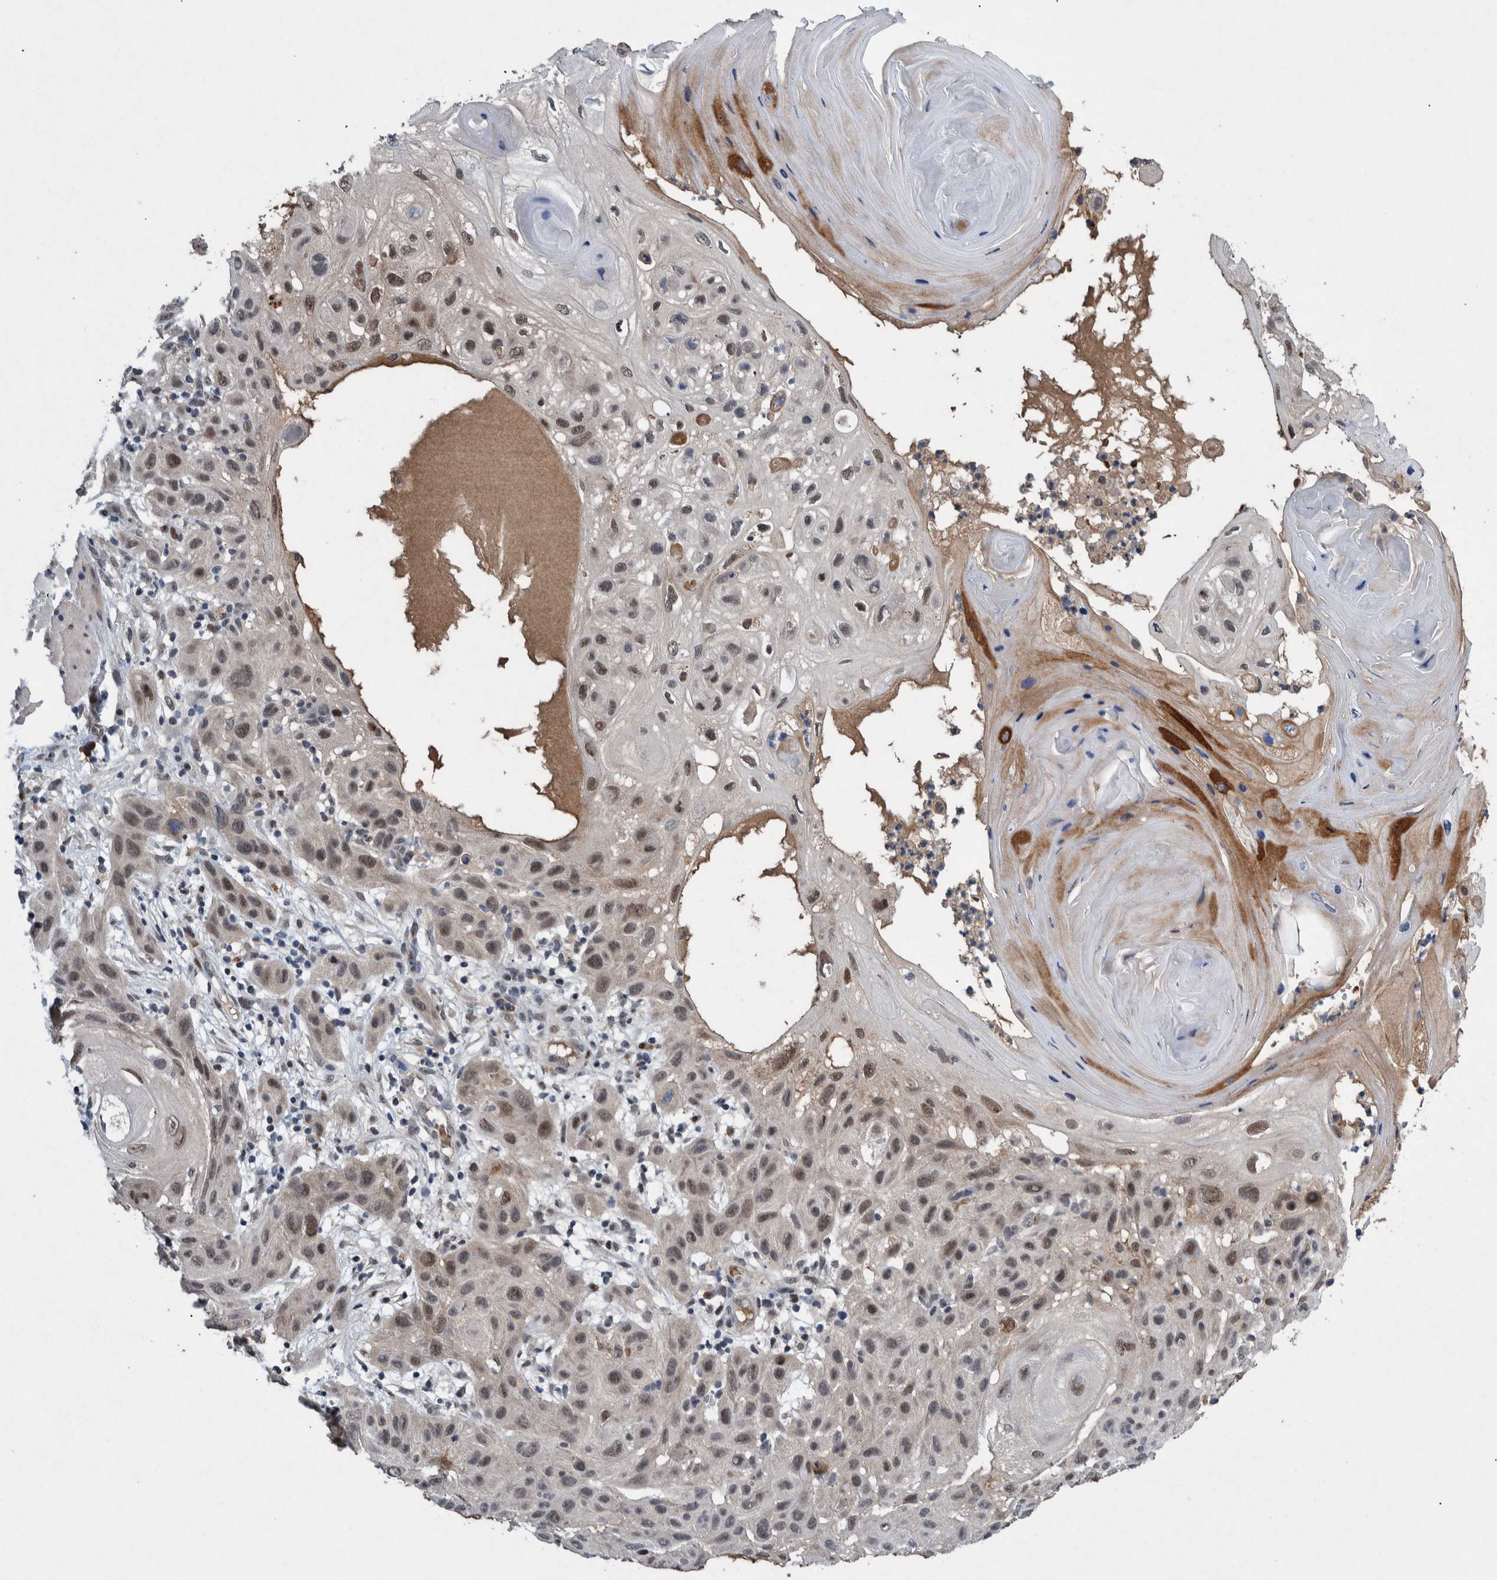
{"staining": {"intensity": "moderate", "quantity": ">75%", "location": "nuclear"}, "tissue": "skin cancer", "cell_type": "Tumor cells", "image_type": "cancer", "snomed": [{"axis": "morphology", "description": "Squamous cell carcinoma, NOS"}, {"axis": "topography", "description": "Skin"}], "caption": "Human skin squamous cell carcinoma stained with a protein marker shows moderate staining in tumor cells.", "gene": "ESRP1", "patient": {"sex": "female", "age": 96}}